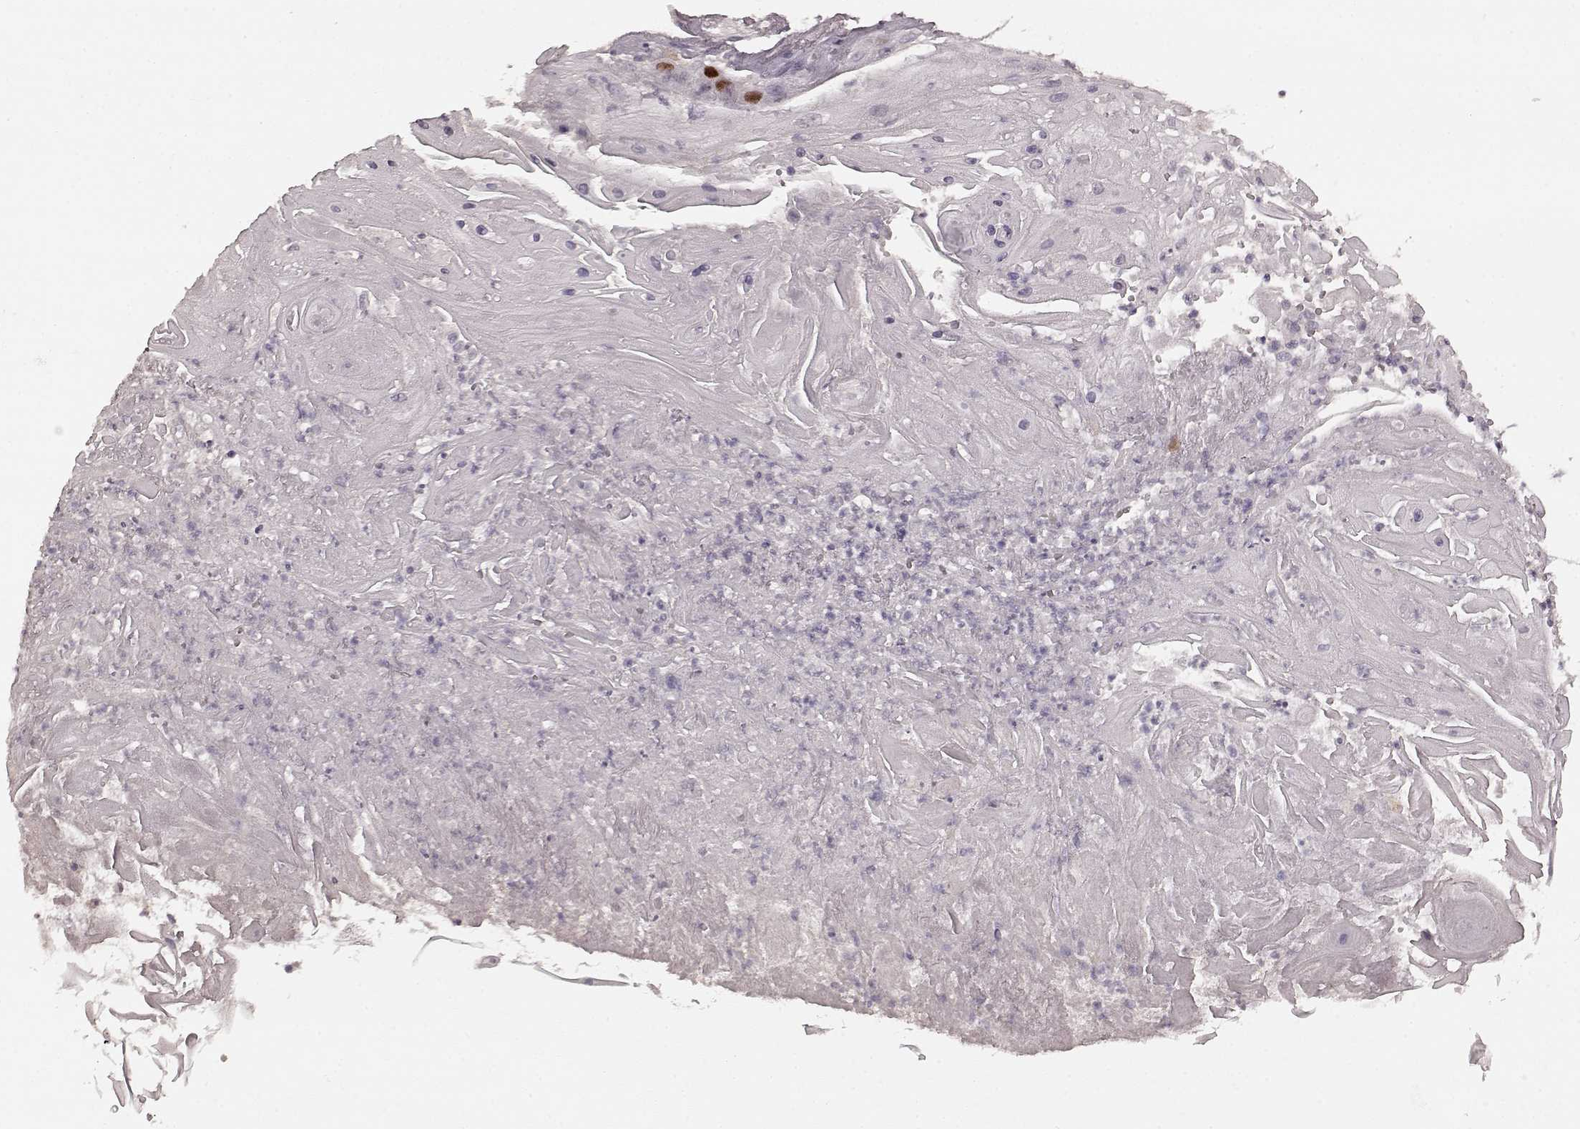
{"staining": {"intensity": "strong", "quantity": "<25%", "location": "nuclear"}, "tissue": "skin cancer", "cell_type": "Tumor cells", "image_type": "cancer", "snomed": [{"axis": "morphology", "description": "Squamous cell carcinoma, NOS"}, {"axis": "topography", "description": "Skin"}], "caption": "Squamous cell carcinoma (skin) stained with a protein marker shows strong staining in tumor cells.", "gene": "CCNA2", "patient": {"sex": "male", "age": 62}}